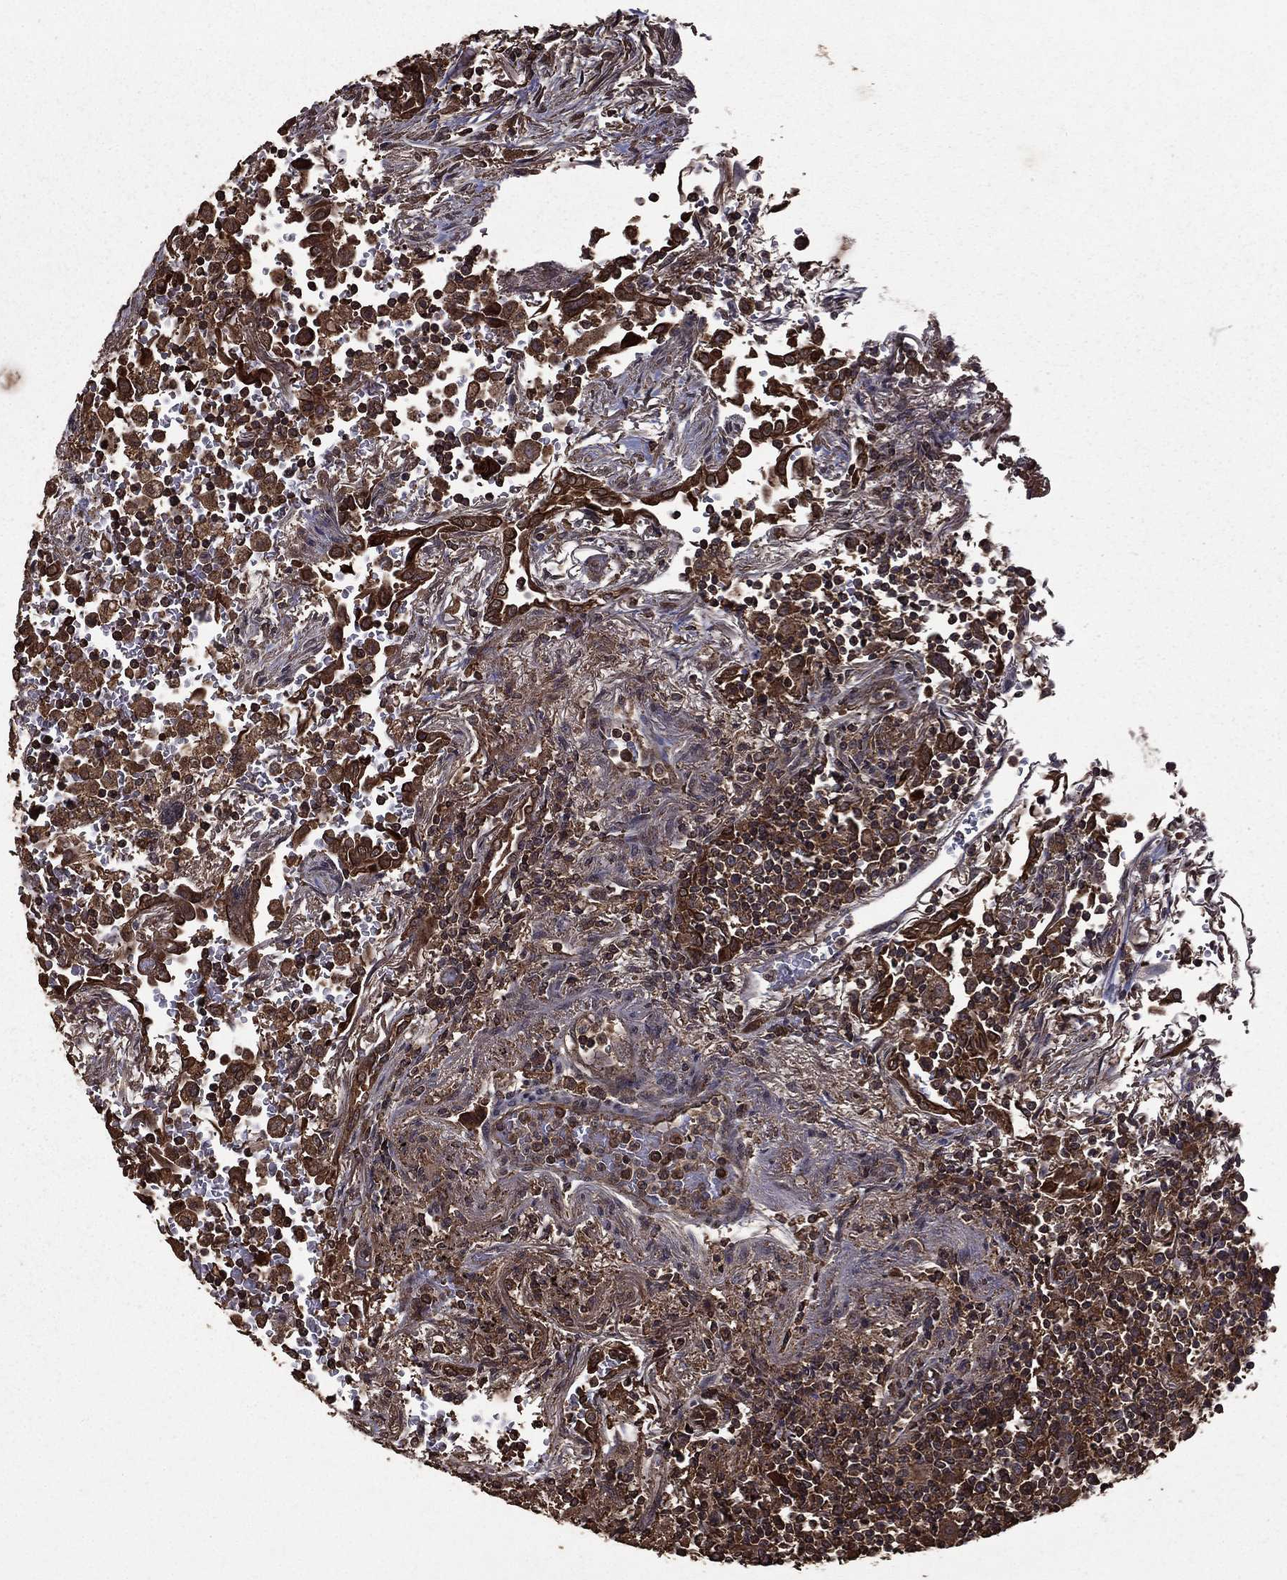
{"staining": {"intensity": "moderate", "quantity": "25%-75%", "location": "cytoplasmic/membranous"}, "tissue": "lymphoma", "cell_type": "Tumor cells", "image_type": "cancer", "snomed": [{"axis": "morphology", "description": "Malignant lymphoma, non-Hodgkin's type, High grade"}, {"axis": "topography", "description": "Lung"}], "caption": "Brown immunohistochemical staining in high-grade malignant lymphoma, non-Hodgkin's type reveals moderate cytoplasmic/membranous positivity in approximately 25%-75% of tumor cells.", "gene": "BIRC6", "patient": {"sex": "male", "age": 79}}